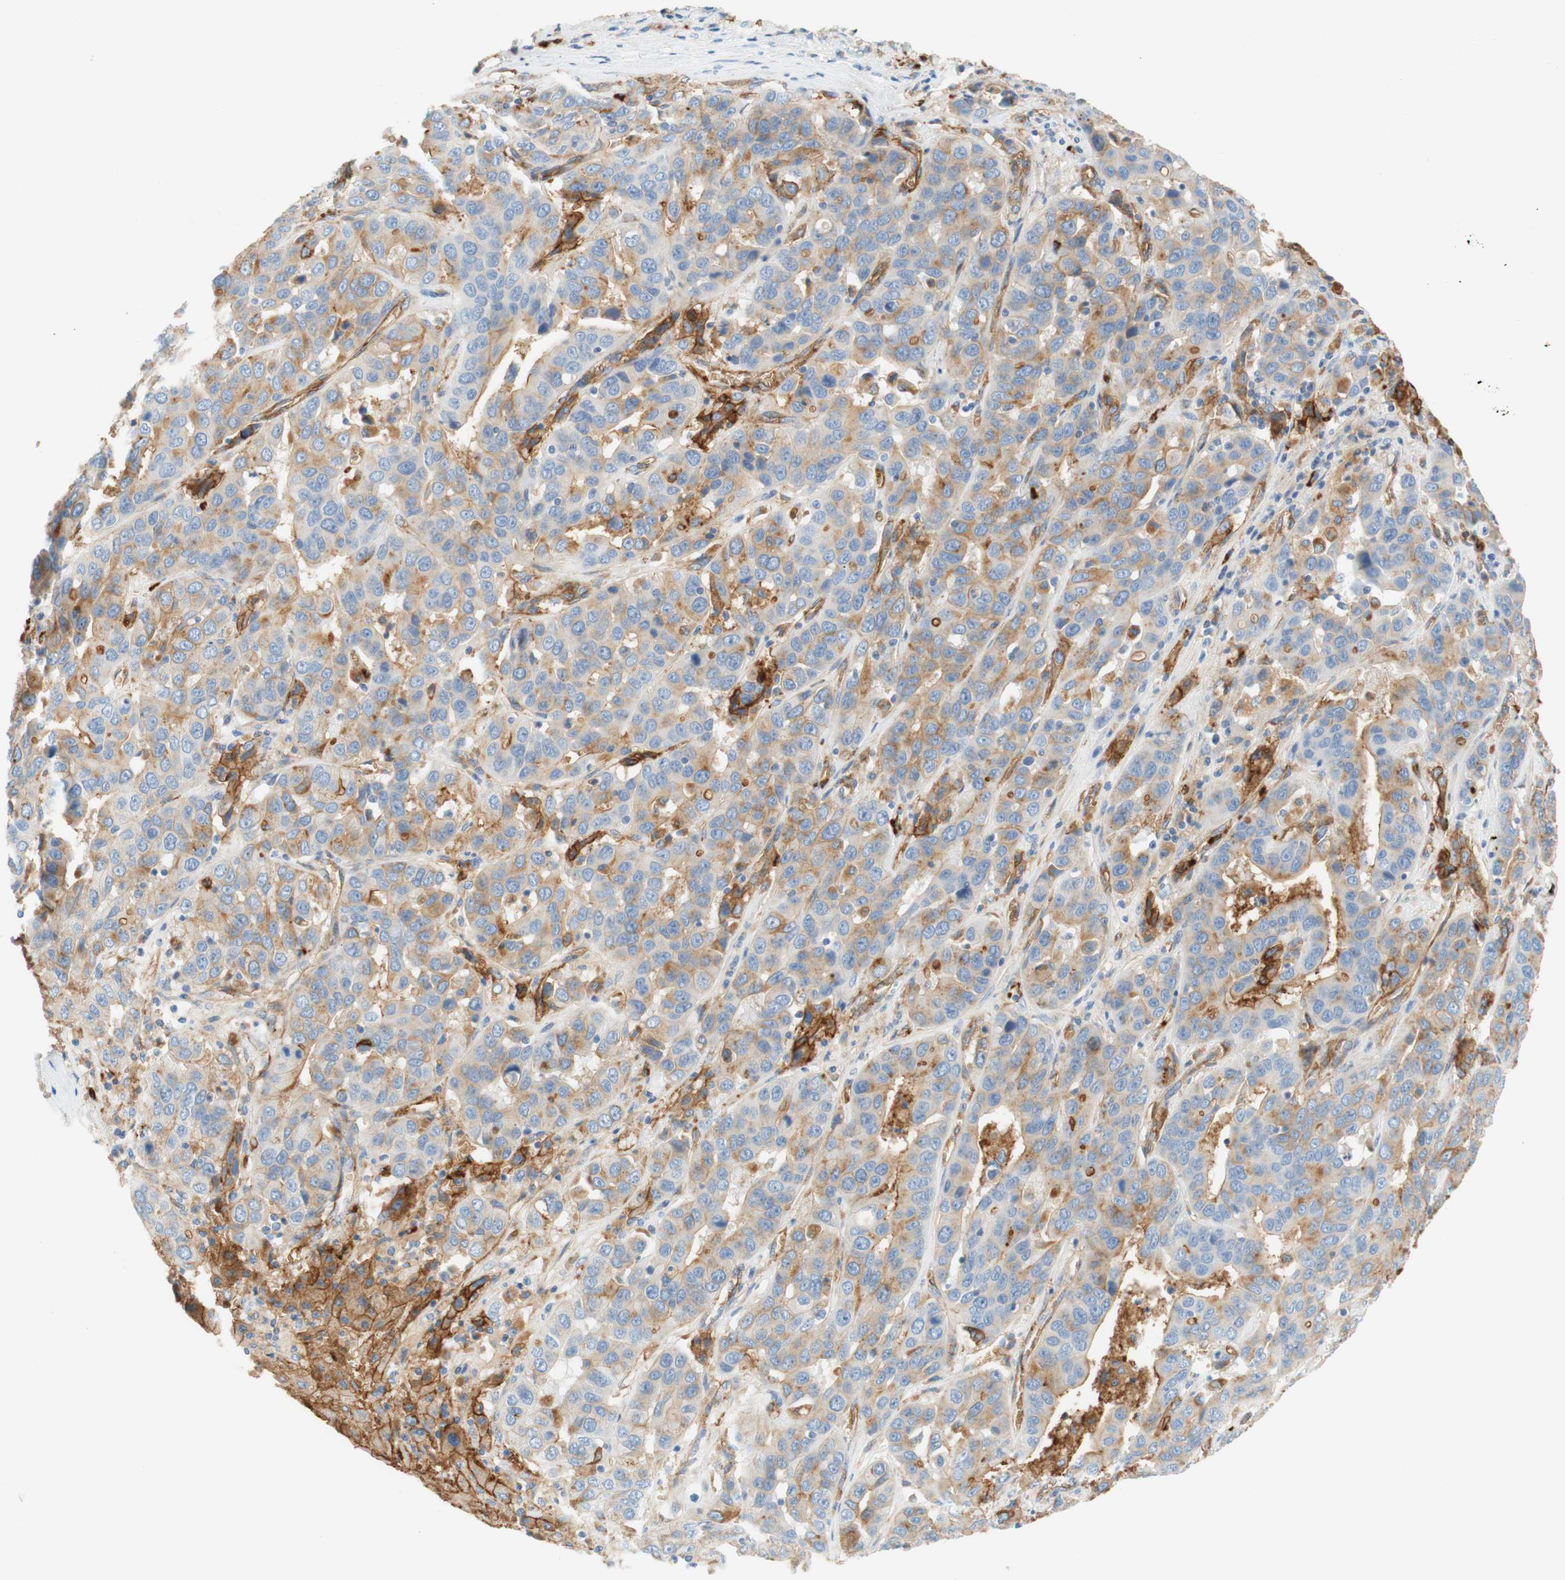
{"staining": {"intensity": "weak", "quantity": "25%-75%", "location": "cytoplasmic/membranous"}, "tissue": "liver cancer", "cell_type": "Tumor cells", "image_type": "cancer", "snomed": [{"axis": "morphology", "description": "Cholangiocarcinoma"}, {"axis": "topography", "description": "Liver"}], "caption": "Immunohistochemical staining of cholangiocarcinoma (liver) shows low levels of weak cytoplasmic/membranous positivity in approximately 25%-75% of tumor cells.", "gene": "STOM", "patient": {"sex": "female", "age": 52}}